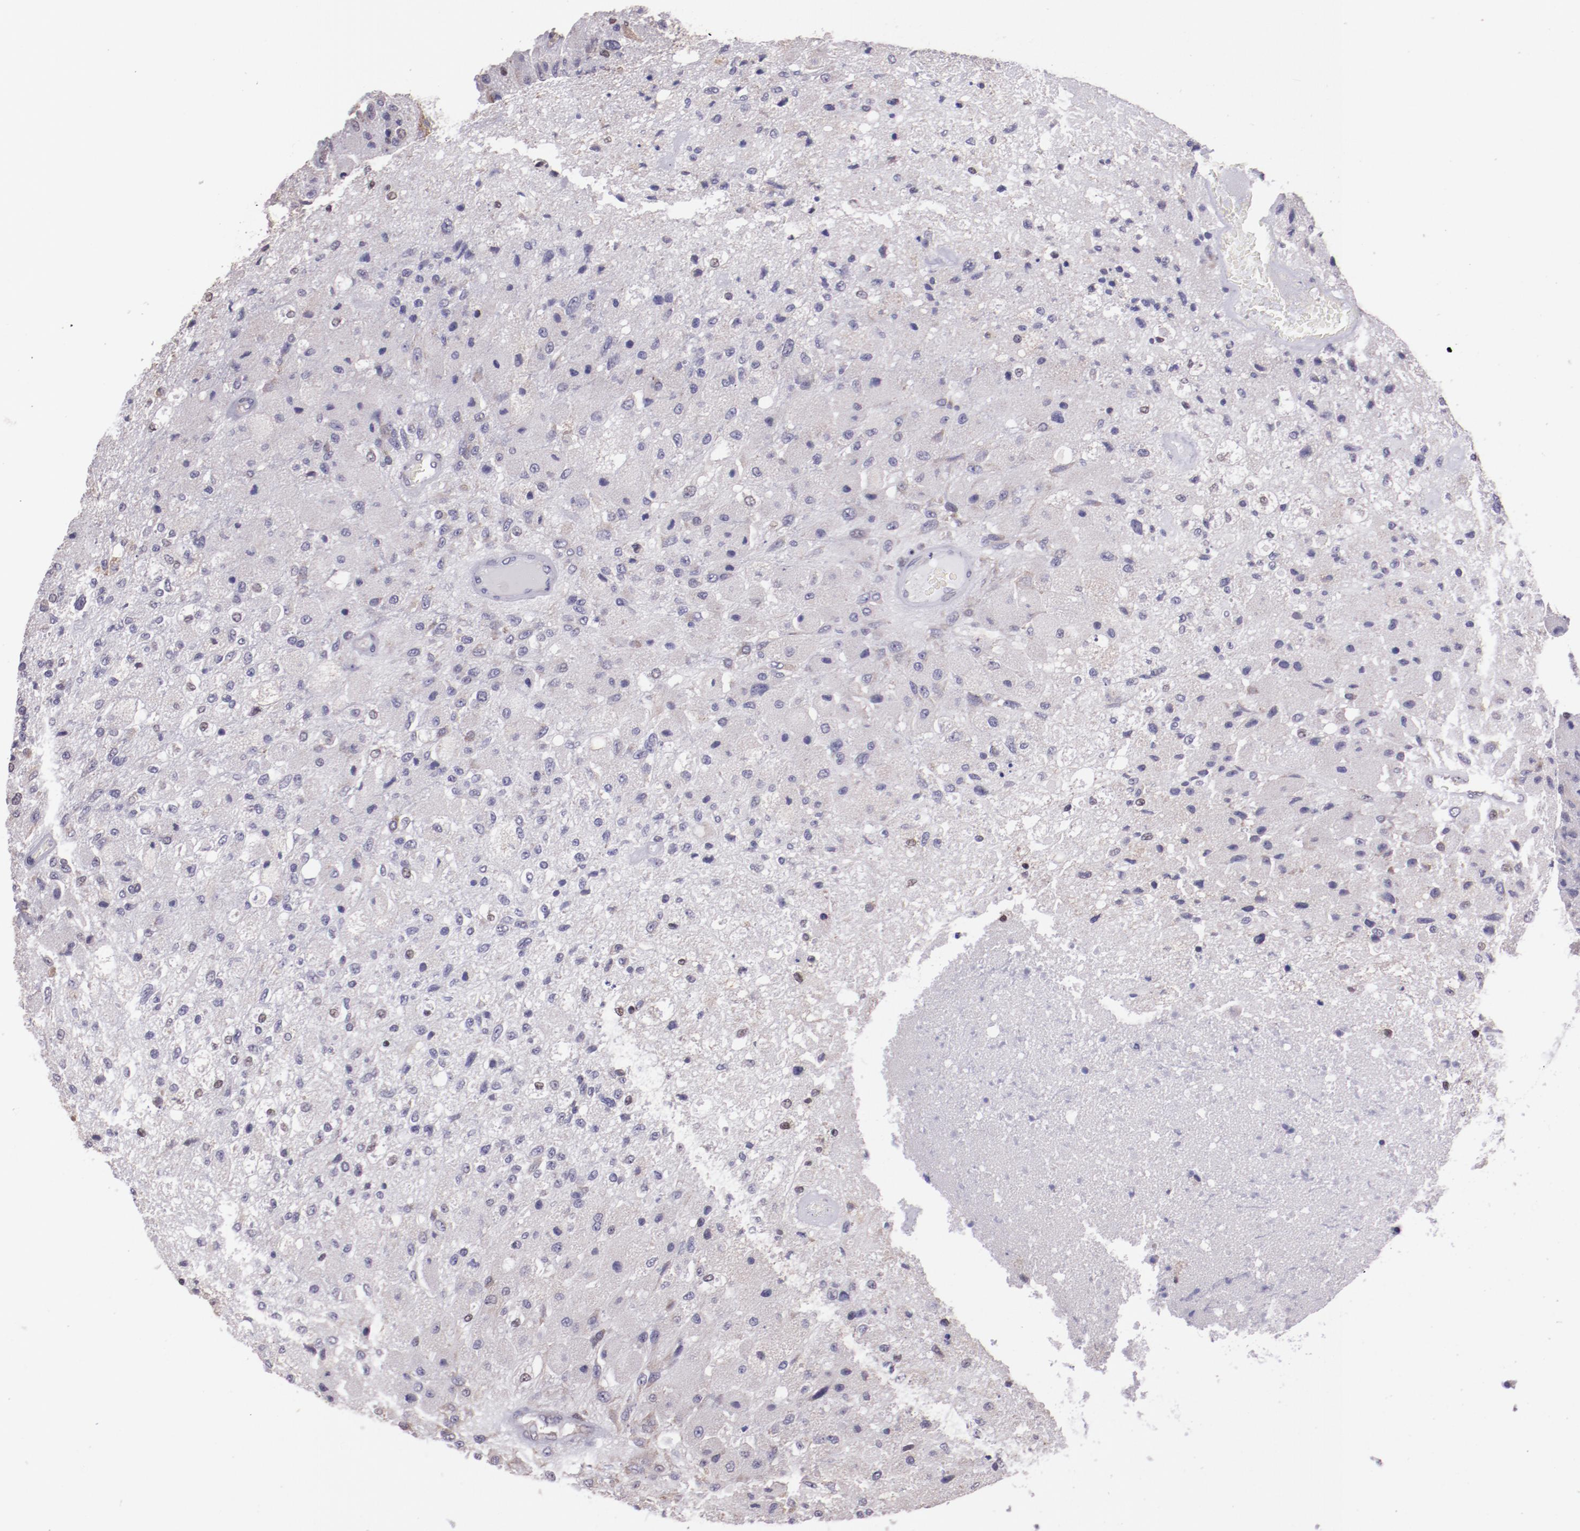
{"staining": {"intensity": "negative", "quantity": "none", "location": "none"}, "tissue": "glioma", "cell_type": "Tumor cells", "image_type": "cancer", "snomed": [{"axis": "morphology", "description": "Normal tissue, NOS"}, {"axis": "morphology", "description": "Glioma, malignant, High grade"}, {"axis": "topography", "description": "Cerebral cortex"}], "caption": "Tumor cells are negative for protein expression in human high-grade glioma (malignant).", "gene": "ELF1", "patient": {"sex": "male", "age": 77}}